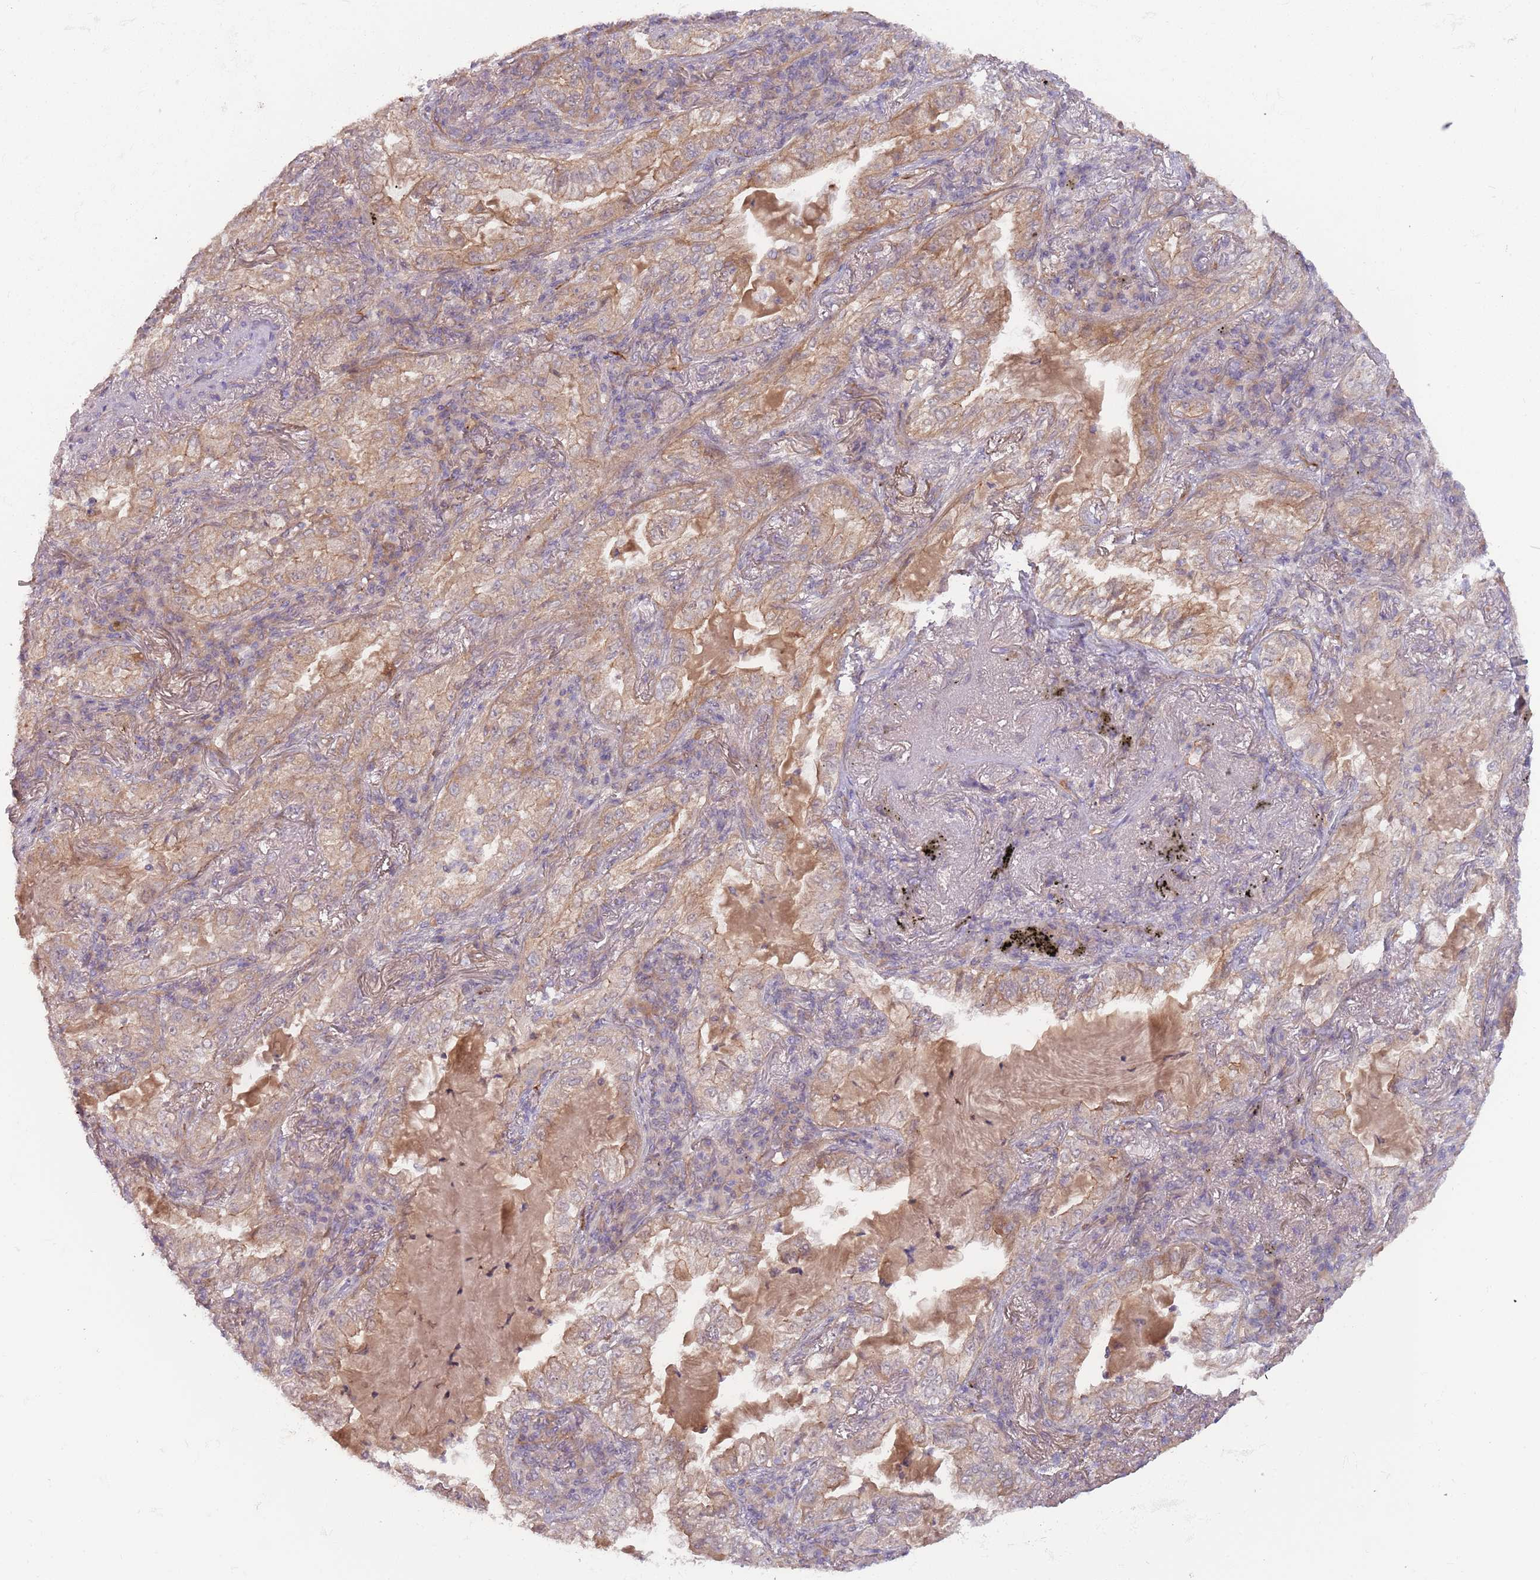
{"staining": {"intensity": "weak", "quantity": ">75%", "location": "cytoplasmic/membranous"}, "tissue": "lung cancer", "cell_type": "Tumor cells", "image_type": "cancer", "snomed": [{"axis": "morphology", "description": "Adenocarcinoma, NOS"}, {"axis": "topography", "description": "Lung"}], "caption": "IHC photomicrograph of adenocarcinoma (lung) stained for a protein (brown), which demonstrates low levels of weak cytoplasmic/membranous staining in approximately >75% of tumor cells.", "gene": "SAV1", "patient": {"sex": "female", "age": 73}}